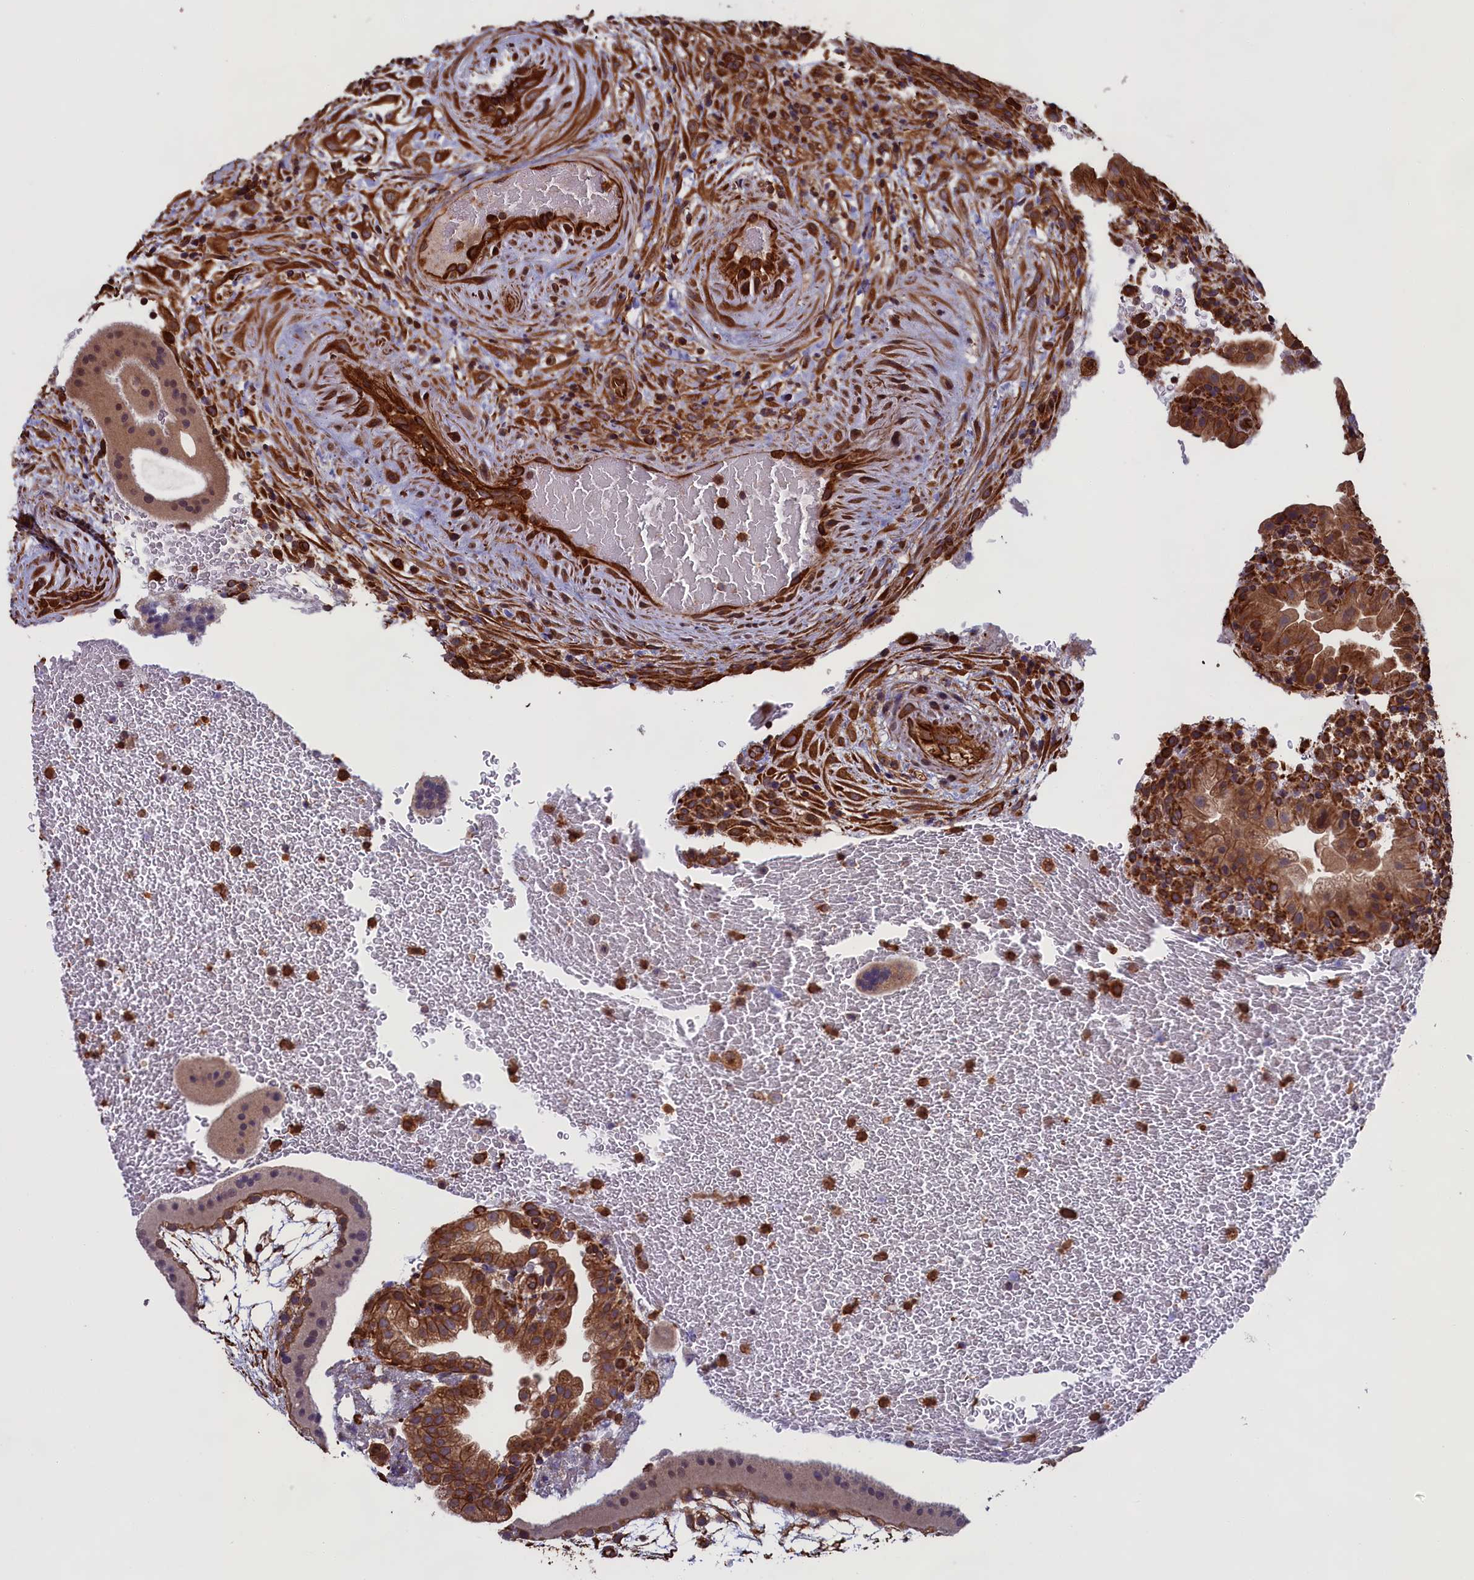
{"staining": {"intensity": "strong", "quantity": "25%-75%", "location": "cytoplasmic/membranous"}, "tissue": "placenta", "cell_type": "Trophoblastic cells", "image_type": "normal", "snomed": [{"axis": "morphology", "description": "Normal tissue, NOS"}, {"axis": "topography", "description": "Placenta"}], "caption": "Human placenta stained for a protein (brown) exhibits strong cytoplasmic/membranous positive expression in about 25%-75% of trophoblastic cells.", "gene": "CCDC124", "patient": {"sex": "female", "age": 19}}